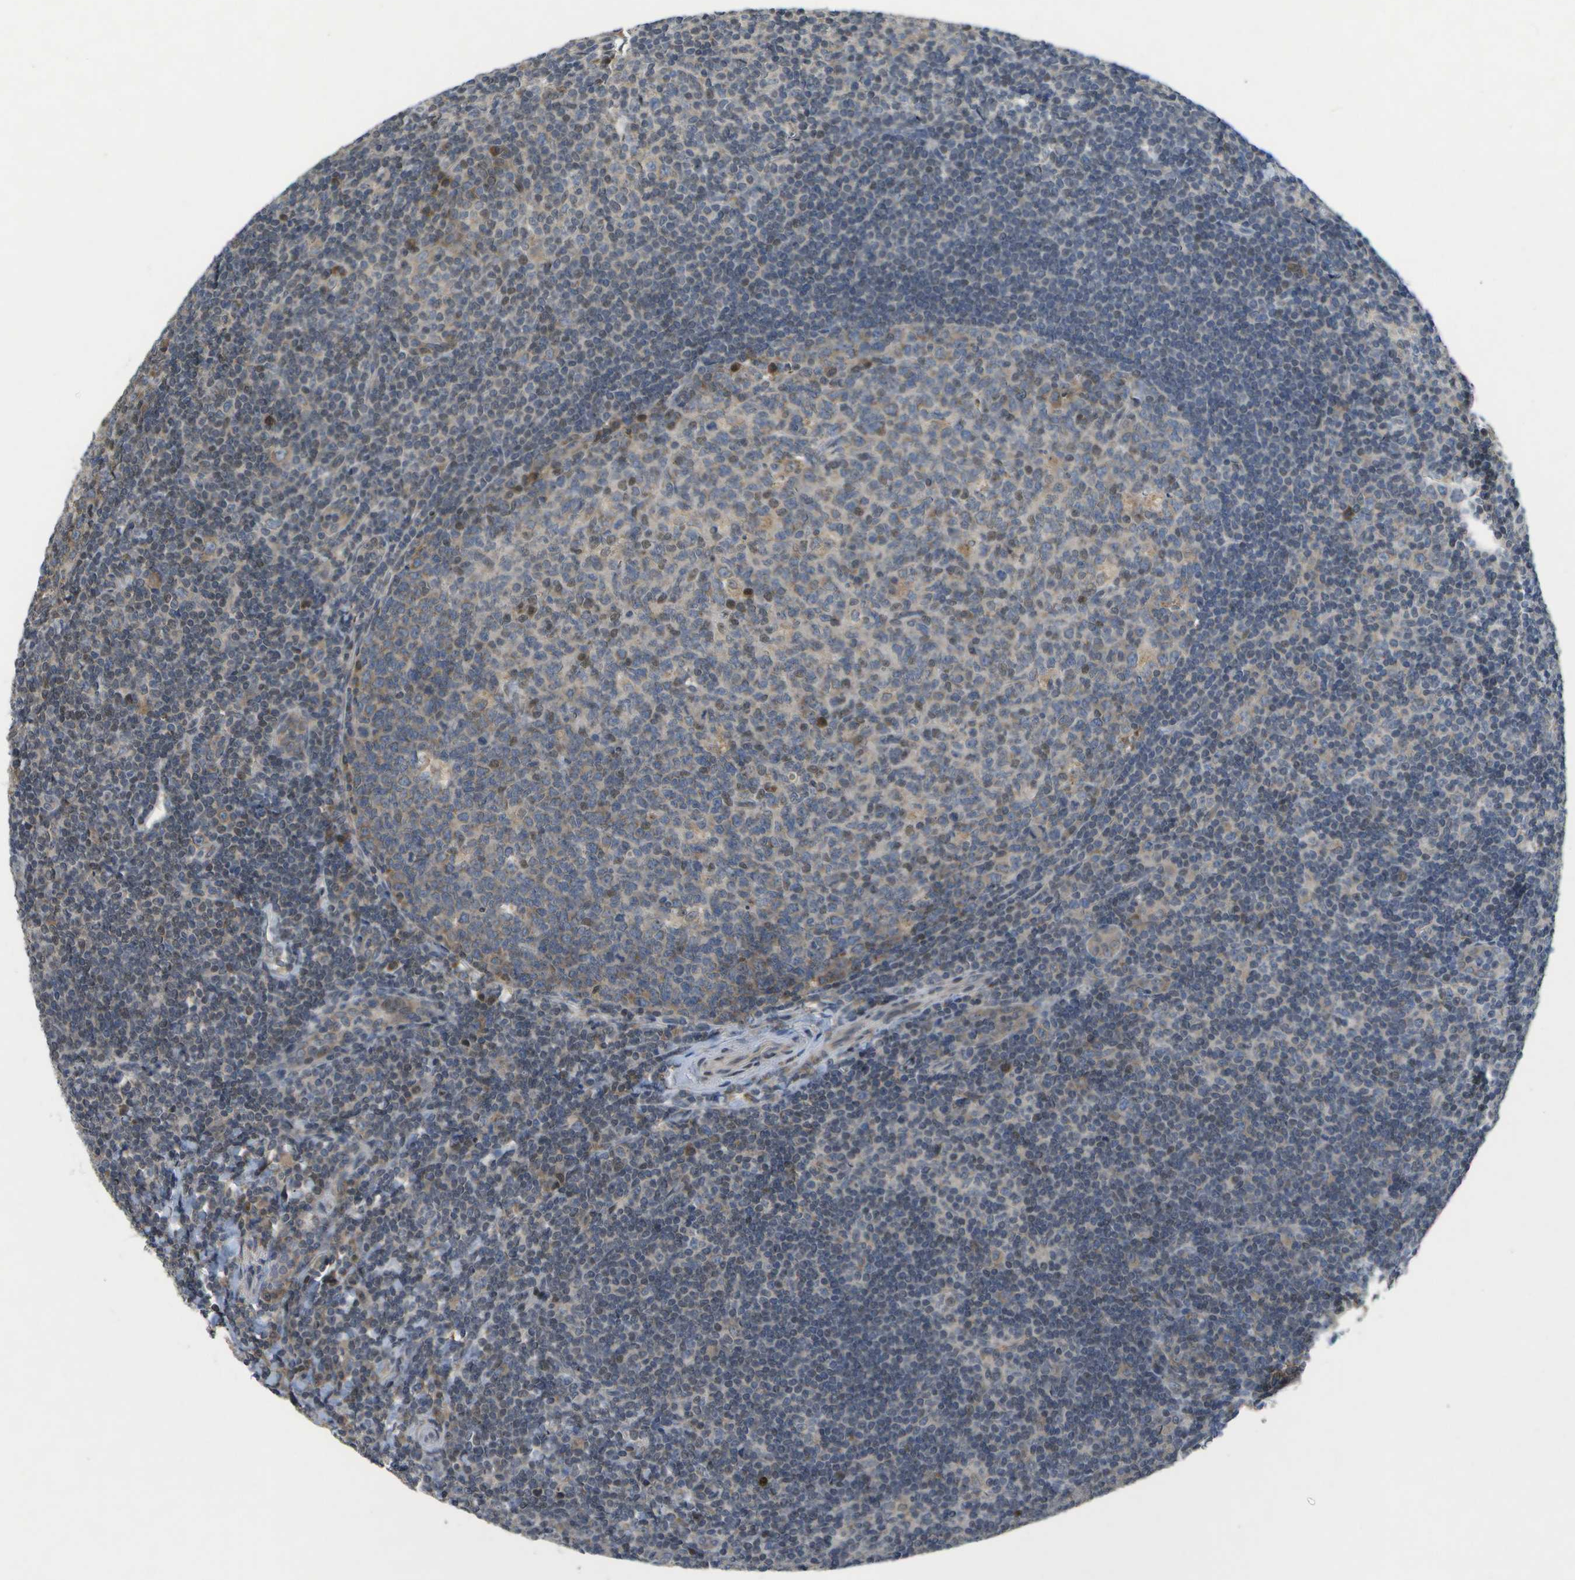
{"staining": {"intensity": "moderate", "quantity": "25%-75%", "location": "cytoplasmic/membranous,nuclear"}, "tissue": "tonsil", "cell_type": "Germinal center cells", "image_type": "normal", "snomed": [{"axis": "morphology", "description": "Normal tissue, NOS"}, {"axis": "topography", "description": "Tonsil"}], "caption": "Protein staining by immunohistochemistry (IHC) displays moderate cytoplasmic/membranous,nuclear staining in about 25%-75% of germinal center cells in benign tonsil. (DAB (3,3'-diaminobenzidine) IHC with brightfield microscopy, high magnification).", "gene": "HADHA", "patient": {"sex": "male", "age": 37}}